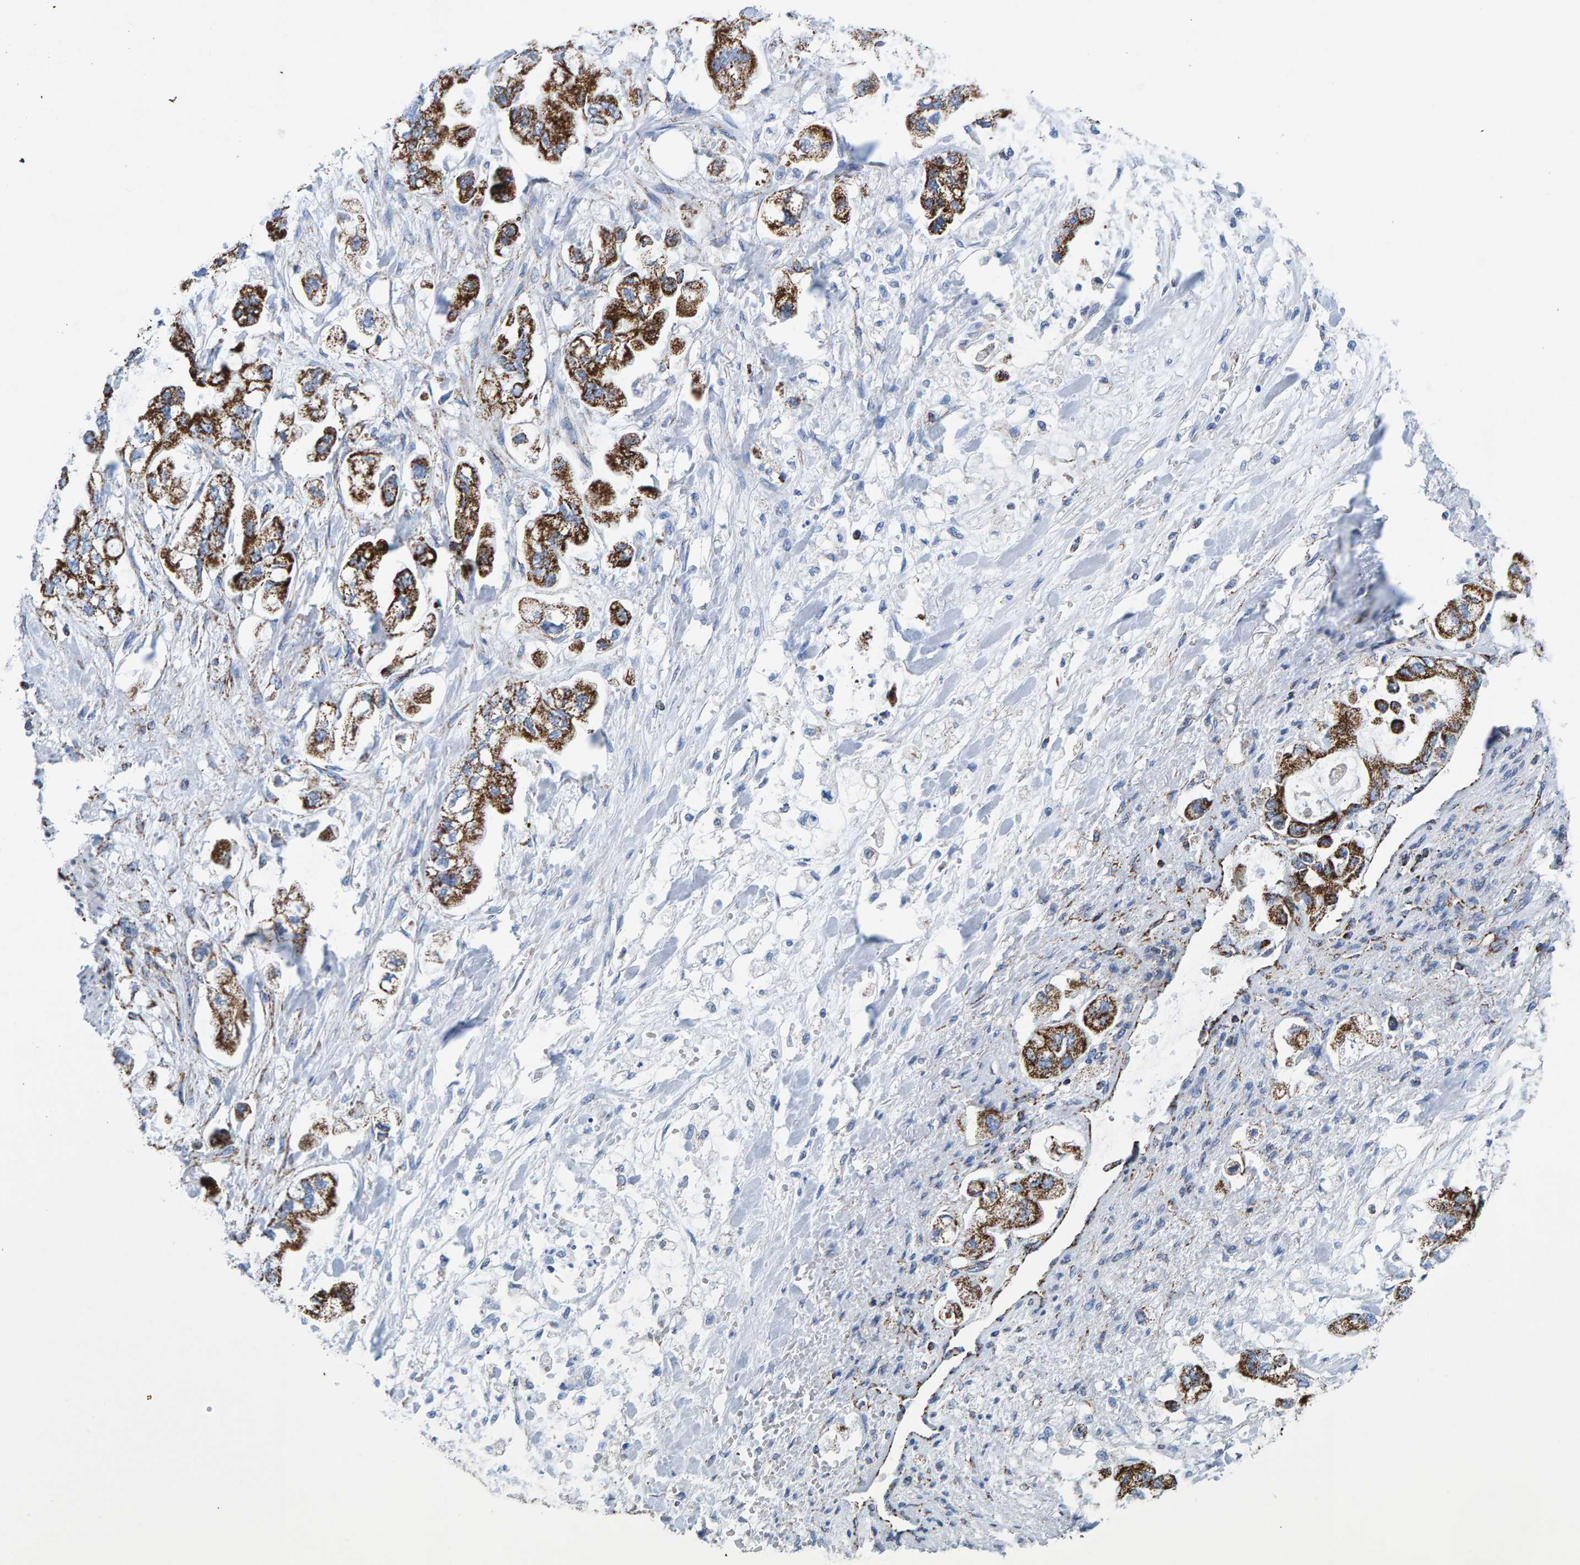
{"staining": {"intensity": "strong", "quantity": ">75%", "location": "cytoplasmic/membranous"}, "tissue": "stomach cancer", "cell_type": "Tumor cells", "image_type": "cancer", "snomed": [{"axis": "morphology", "description": "Normal tissue, NOS"}, {"axis": "morphology", "description": "Adenocarcinoma, NOS"}, {"axis": "topography", "description": "Stomach"}], "caption": "IHC (DAB (3,3'-diaminobenzidine)) staining of stomach adenocarcinoma demonstrates strong cytoplasmic/membranous protein expression in approximately >75% of tumor cells. (DAB IHC with brightfield microscopy, high magnification).", "gene": "ENSG00000262660", "patient": {"sex": "male", "age": 62}}